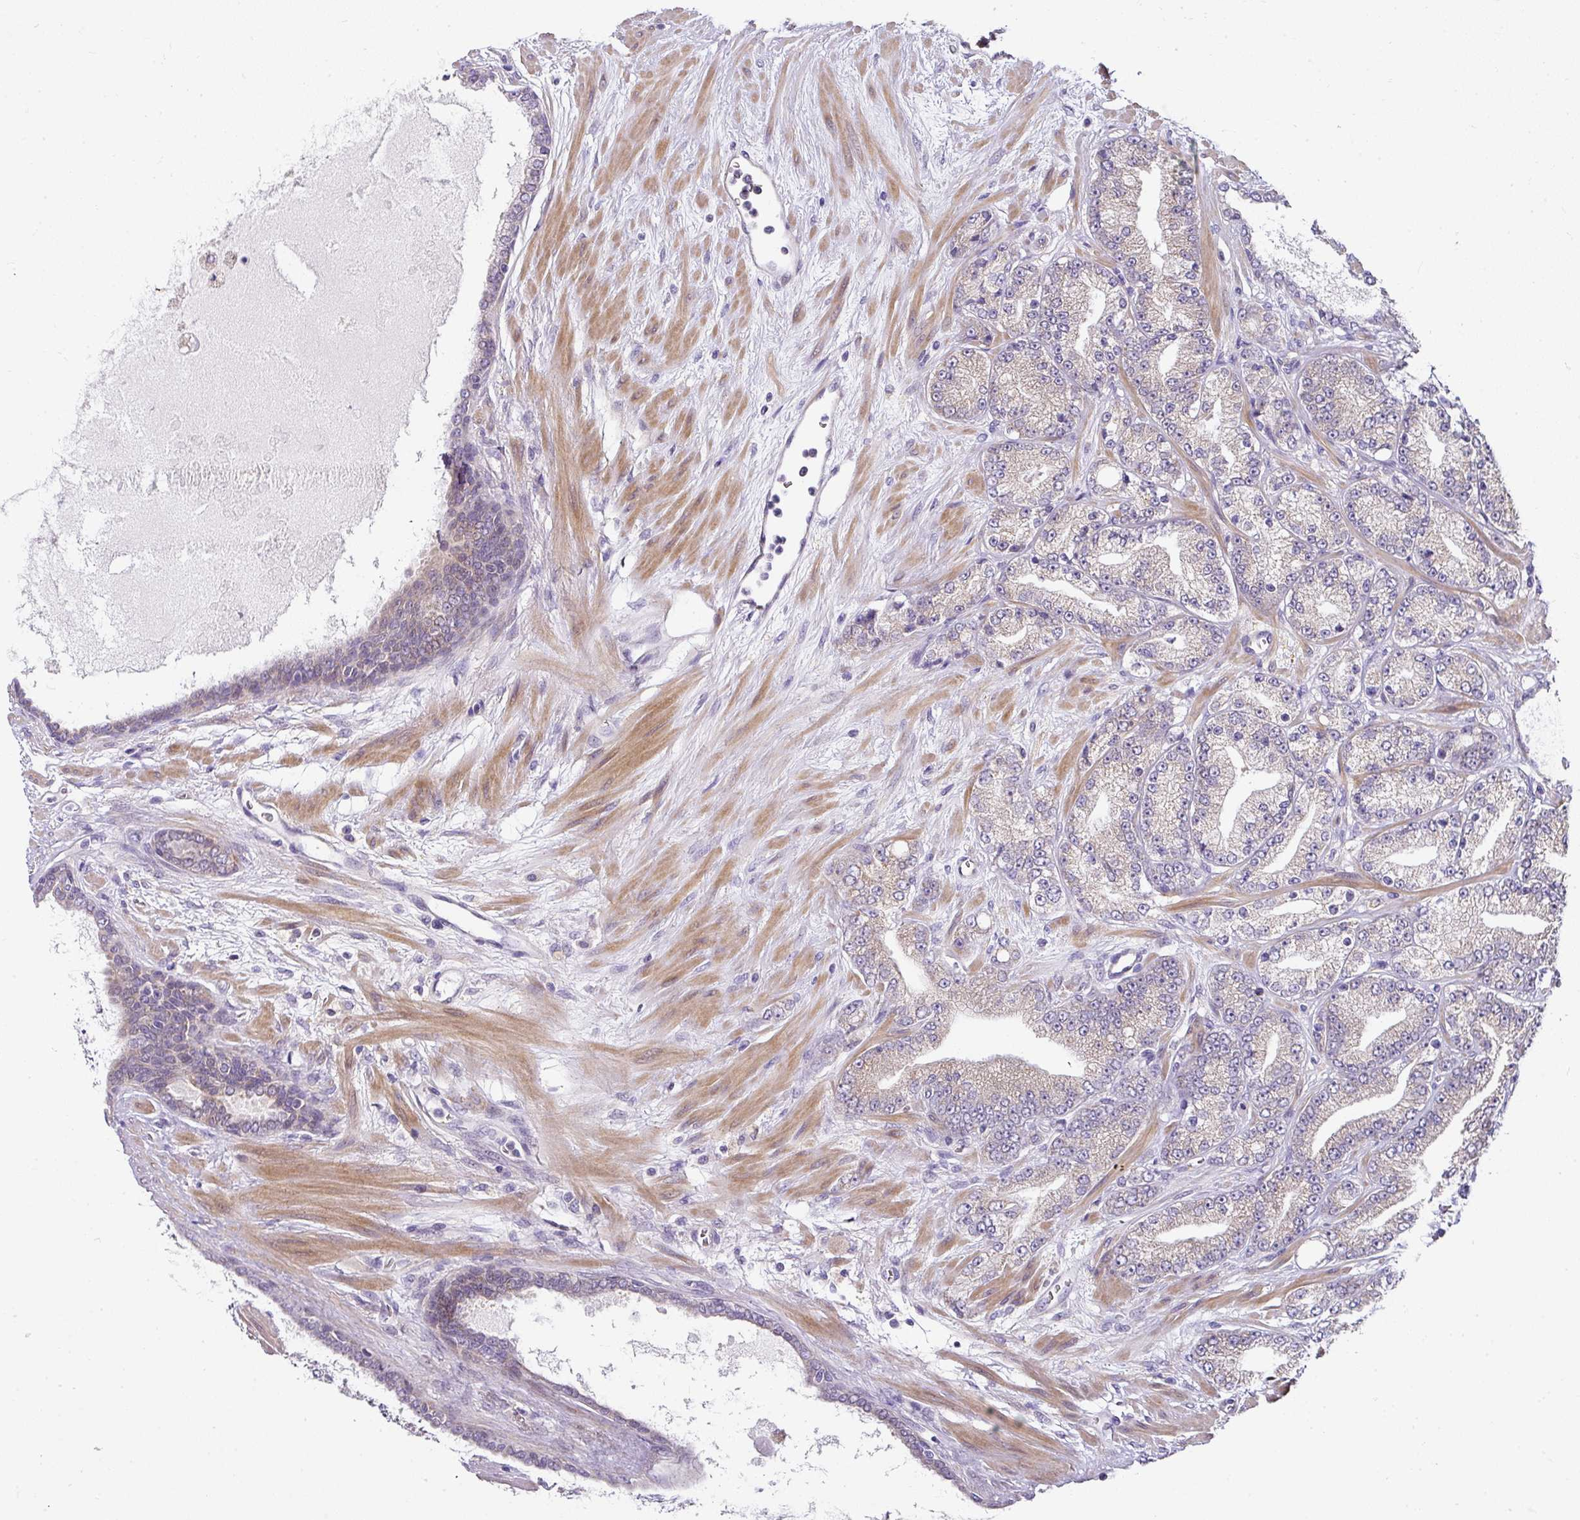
{"staining": {"intensity": "negative", "quantity": "none", "location": "none"}, "tissue": "prostate cancer", "cell_type": "Tumor cells", "image_type": "cancer", "snomed": [{"axis": "morphology", "description": "Adenocarcinoma, High grade"}, {"axis": "topography", "description": "Prostate"}], "caption": "Tumor cells show no significant protein positivity in prostate cancer. (Brightfield microscopy of DAB (3,3'-diaminobenzidine) immunohistochemistry at high magnification).", "gene": "STK35", "patient": {"sex": "male", "age": 68}}